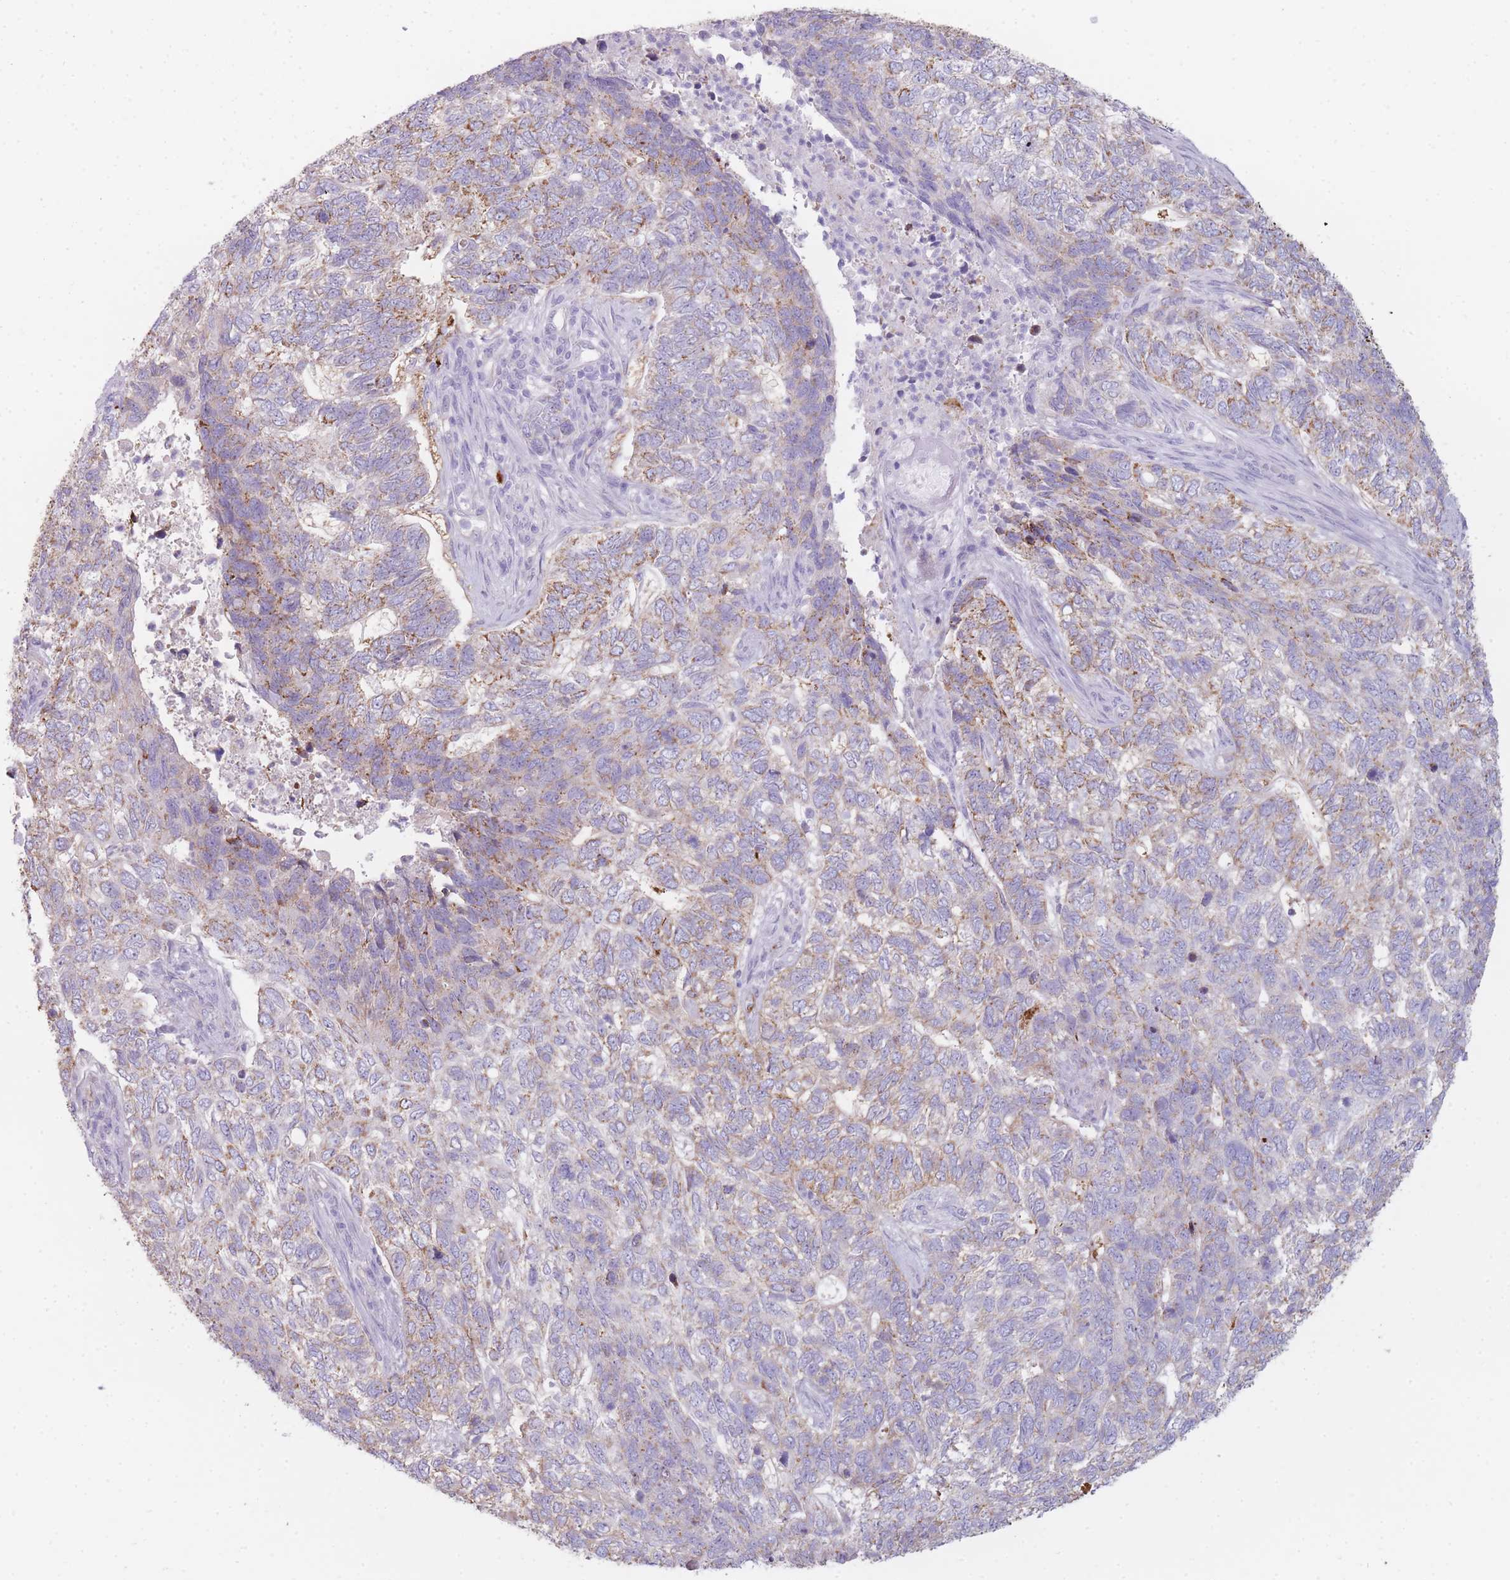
{"staining": {"intensity": "moderate", "quantity": "25%-75%", "location": "cytoplasmic/membranous"}, "tissue": "skin cancer", "cell_type": "Tumor cells", "image_type": "cancer", "snomed": [{"axis": "morphology", "description": "Basal cell carcinoma"}, {"axis": "topography", "description": "Skin"}], "caption": "IHC histopathology image of human skin cancer stained for a protein (brown), which exhibits medium levels of moderate cytoplasmic/membranous positivity in about 25%-75% of tumor cells.", "gene": "UTP14A", "patient": {"sex": "female", "age": 65}}